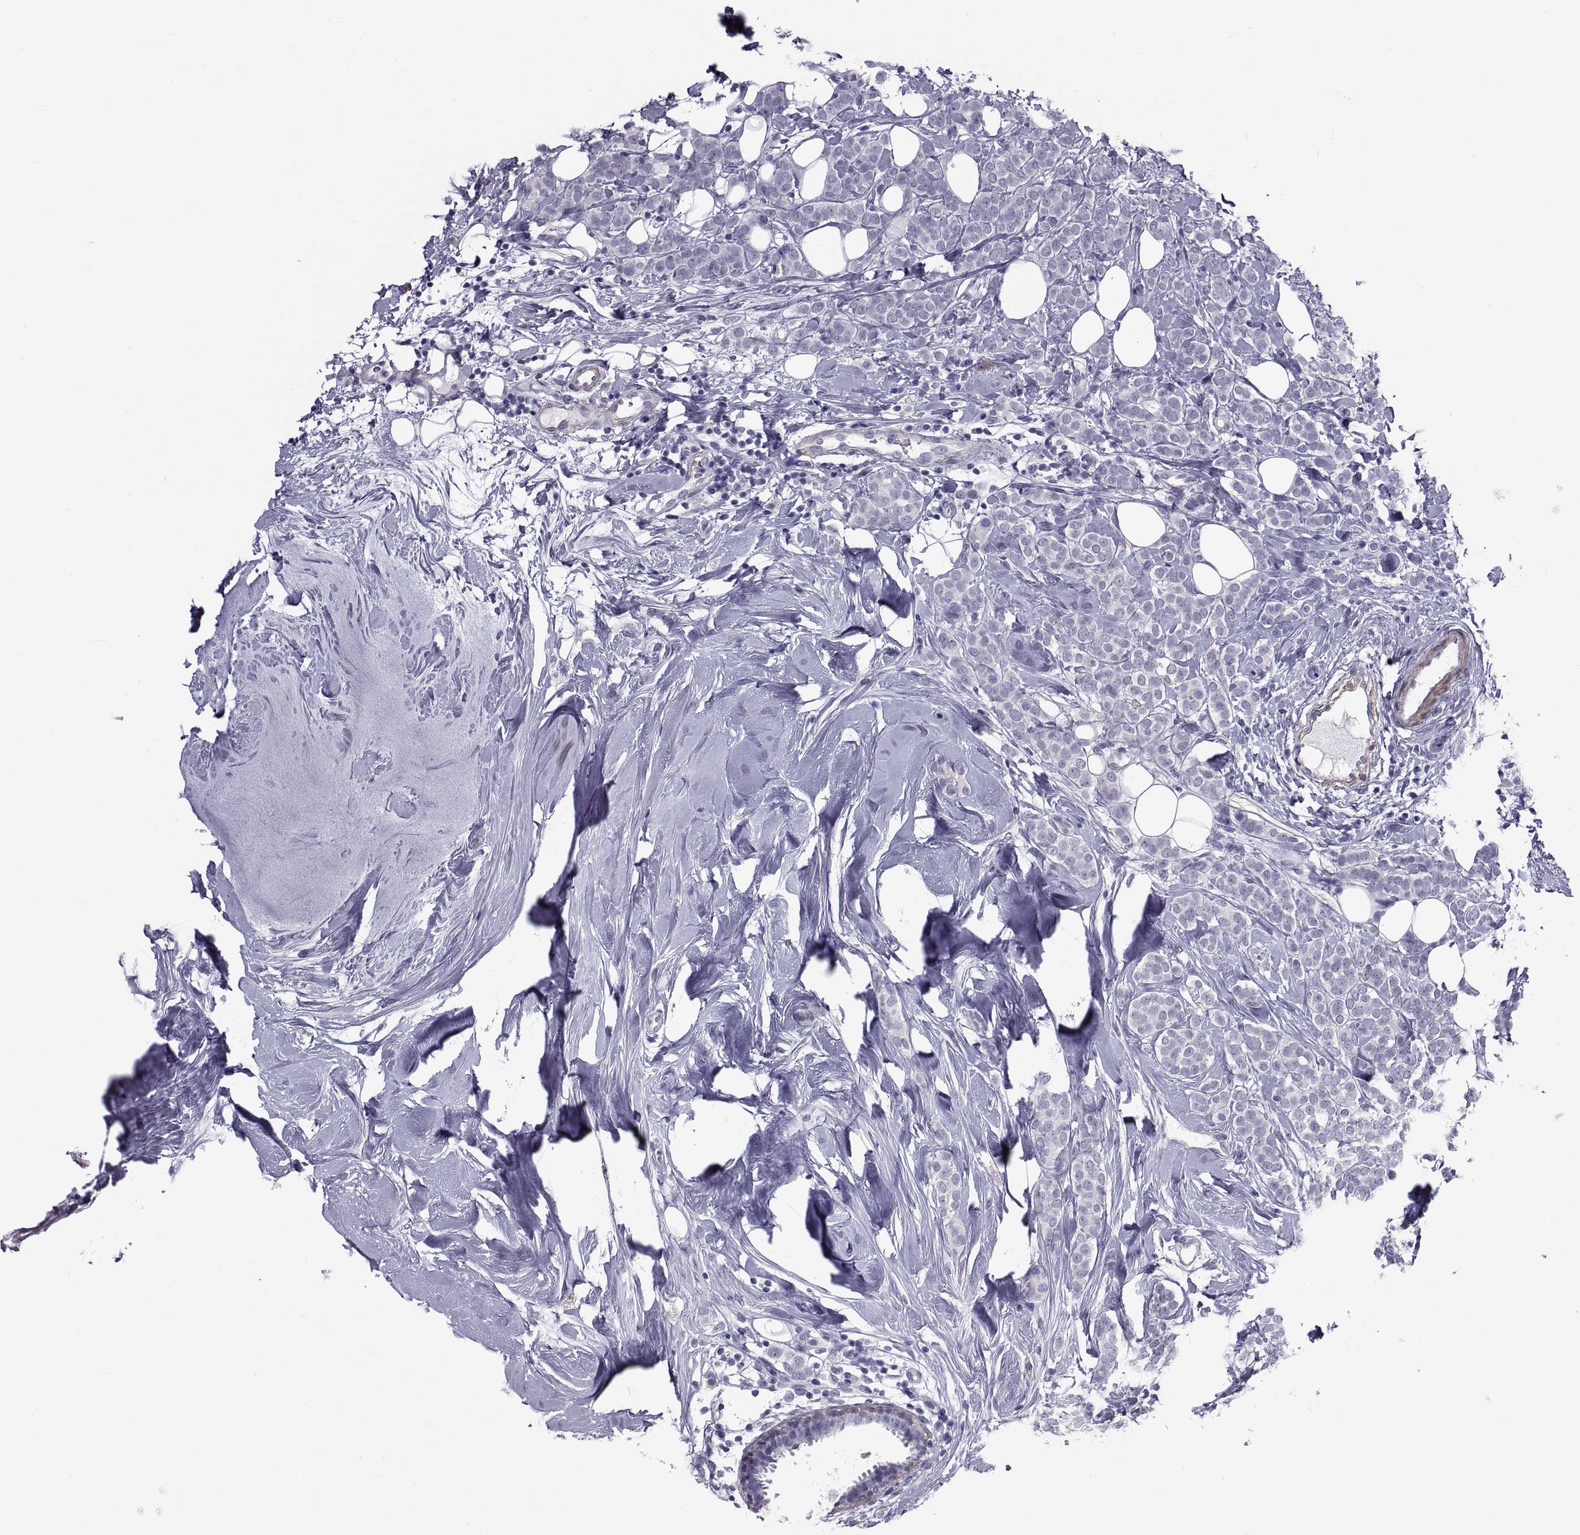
{"staining": {"intensity": "negative", "quantity": "none", "location": "none"}, "tissue": "breast cancer", "cell_type": "Tumor cells", "image_type": "cancer", "snomed": [{"axis": "morphology", "description": "Lobular carcinoma"}, {"axis": "topography", "description": "Breast"}], "caption": "Tumor cells show no significant protein expression in breast lobular carcinoma.", "gene": "MAGEB1", "patient": {"sex": "female", "age": 49}}